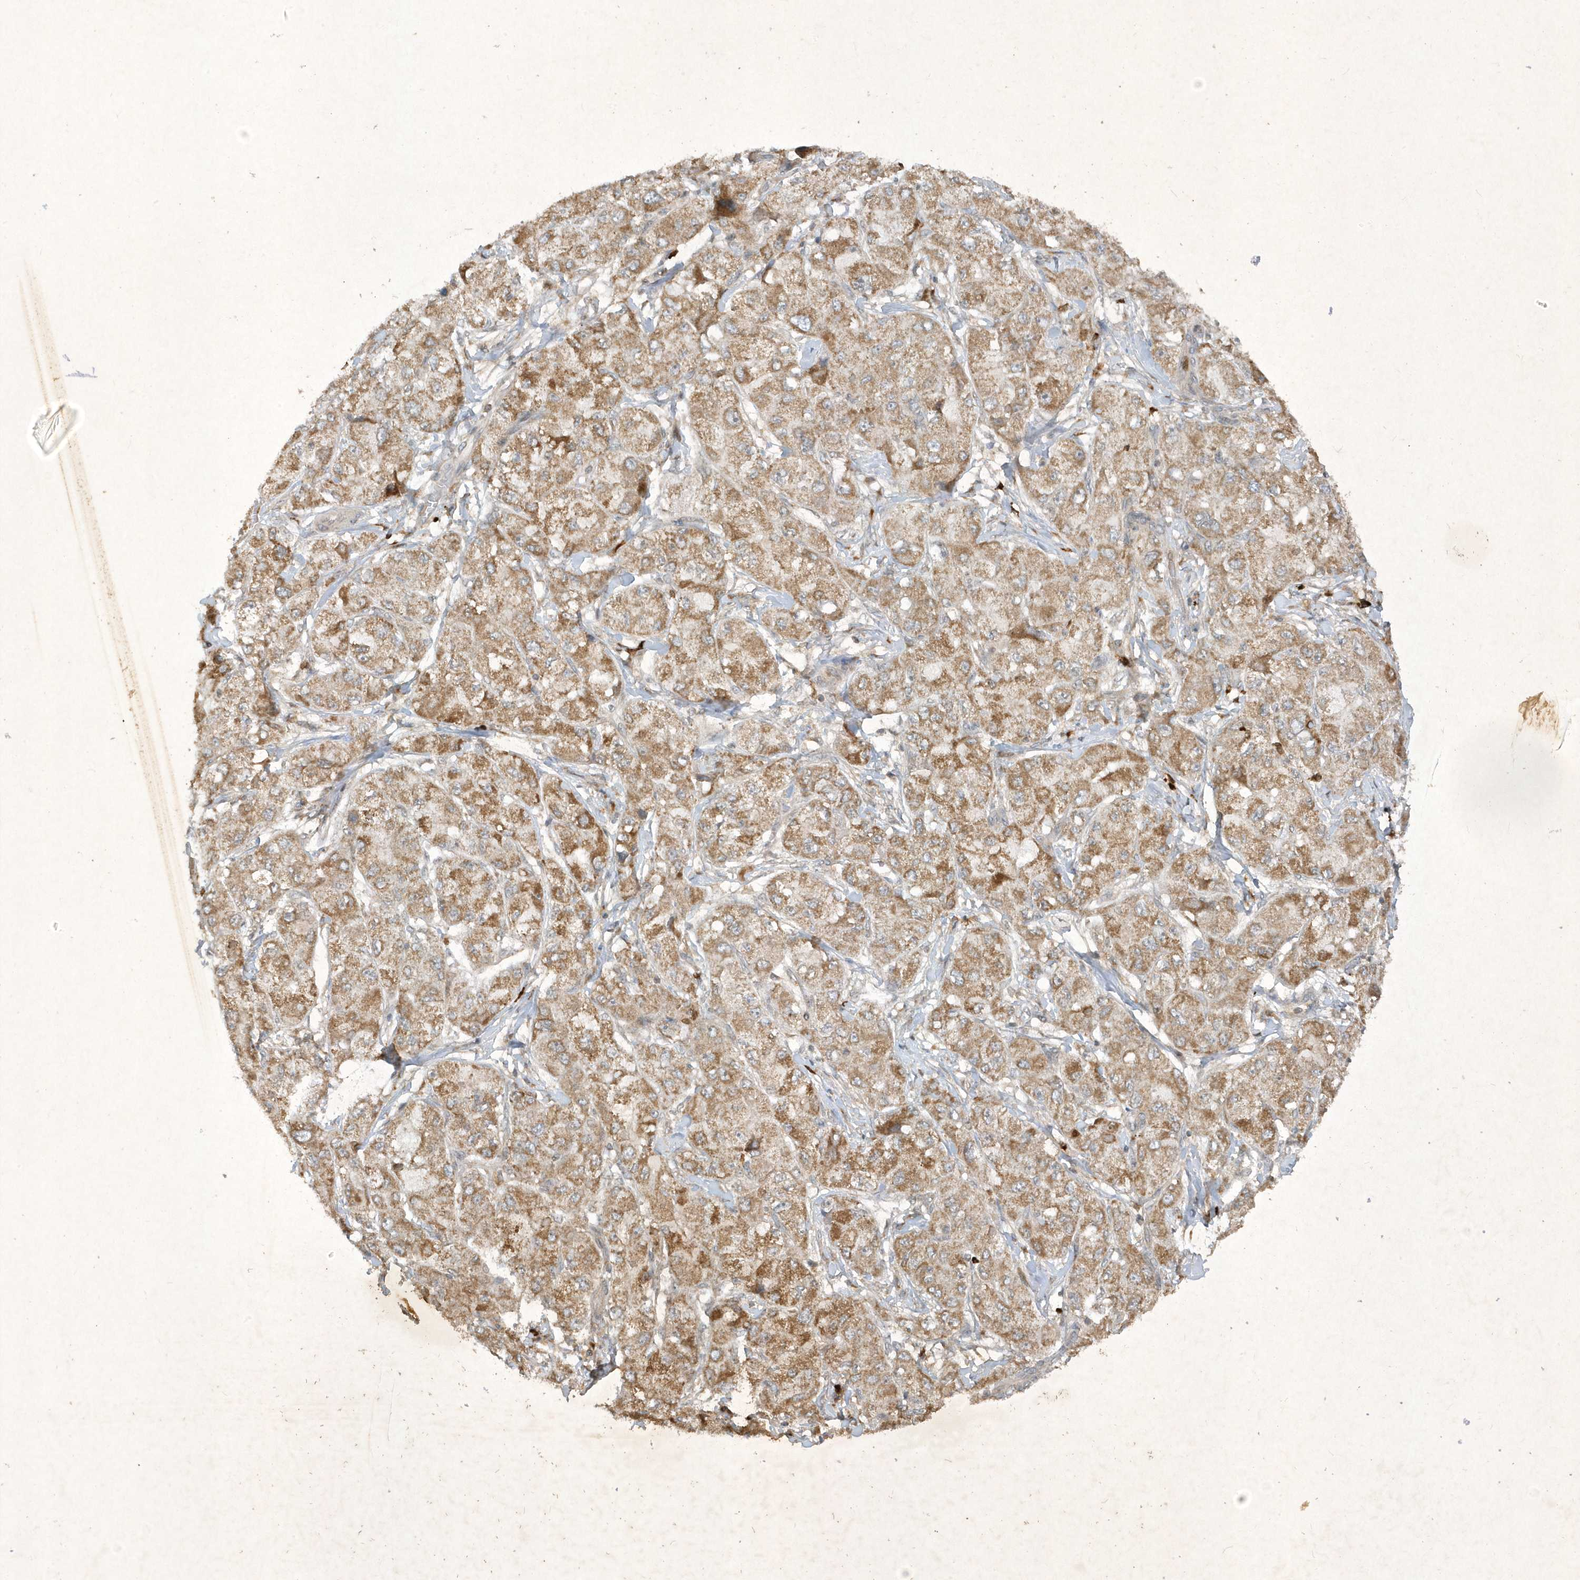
{"staining": {"intensity": "moderate", "quantity": ">75%", "location": "cytoplasmic/membranous"}, "tissue": "liver cancer", "cell_type": "Tumor cells", "image_type": "cancer", "snomed": [{"axis": "morphology", "description": "Carcinoma, Hepatocellular, NOS"}, {"axis": "topography", "description": "Liver"}], "caption": "An IHC image of neoplastic tissue is shown. Protein staining in brown highlights moderate cytoplasmic/membranous positivity in liver cancer within tumor cells. The protein is stained brown, and the nuclei are stained in blue (DAB IHC with brightfield microscopy, high magnification).", "gene": "ZNF213", "patient": {"sex": "male", "age": 80}}